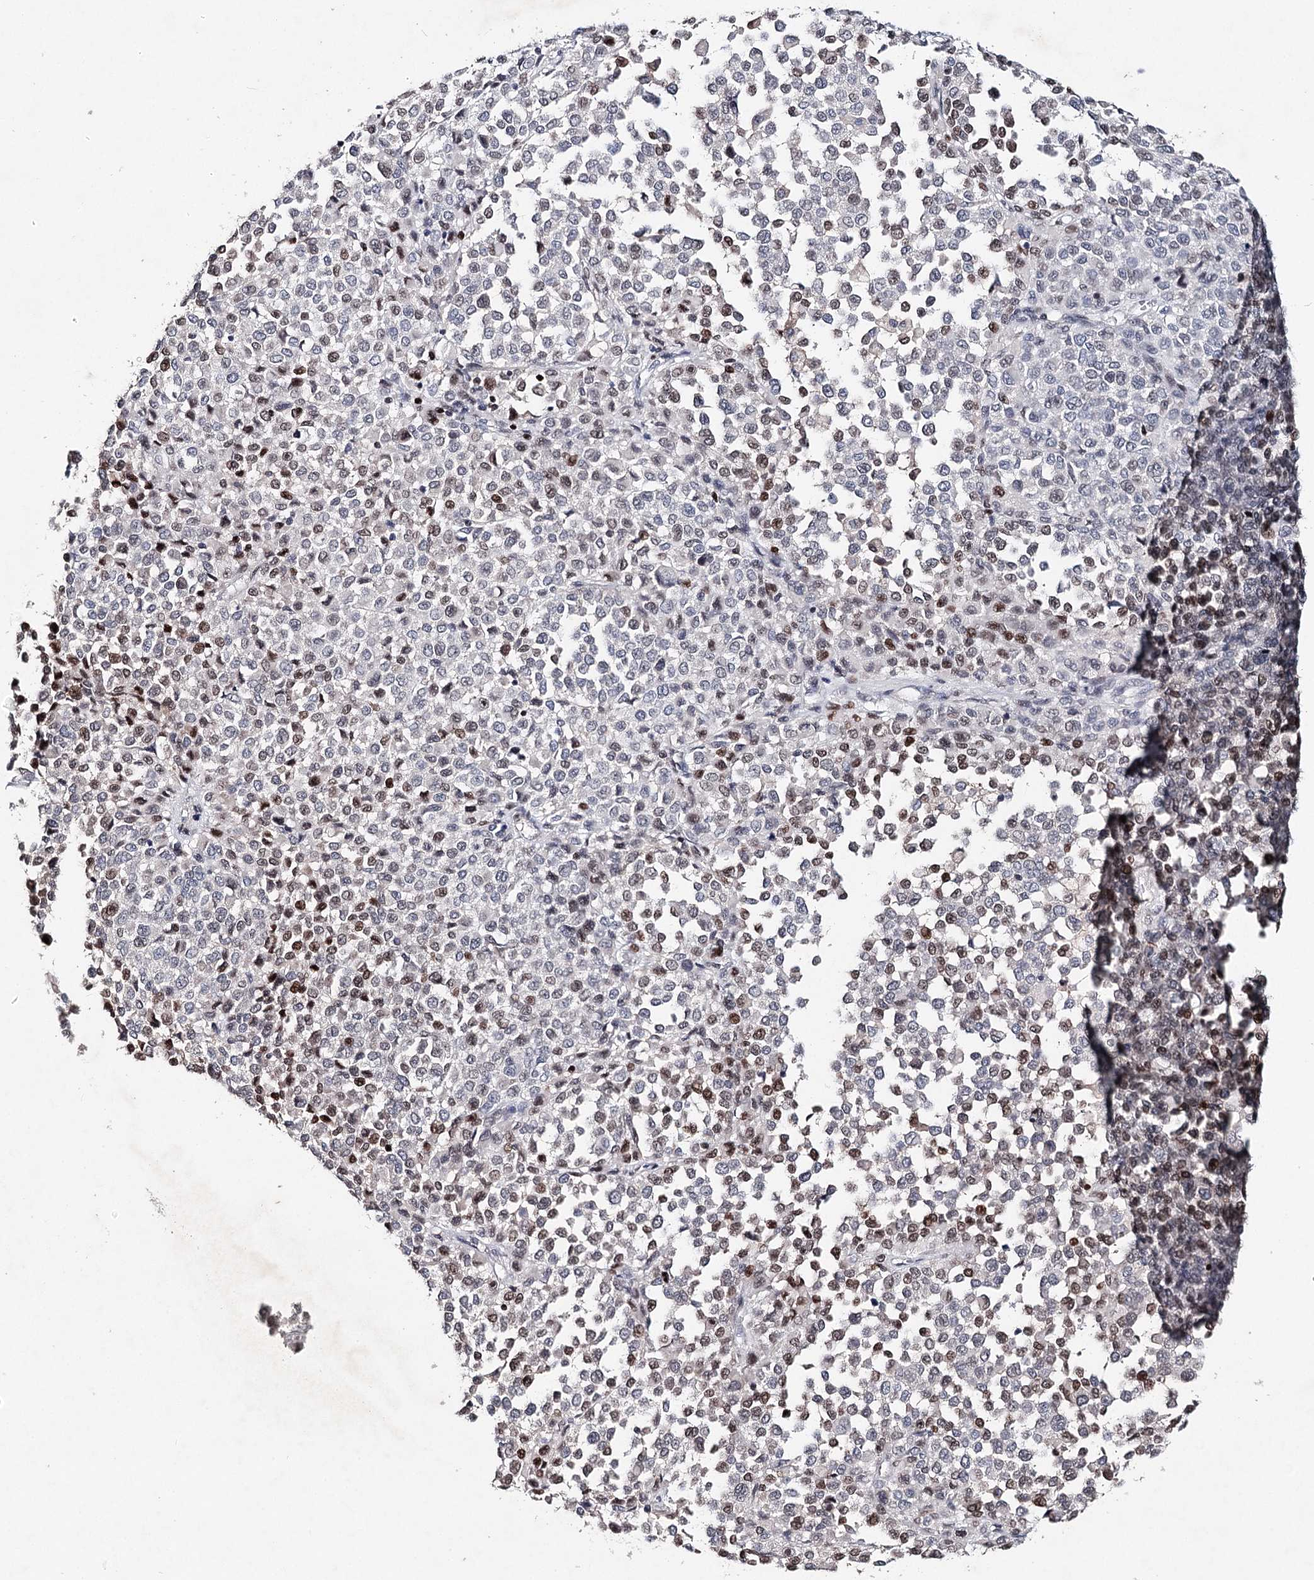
{"staining": {"intensity": "moderate", "quantity": "<25%", "location": "nuclear"}, "tissue": "melanoma", "cell_type": "Tumor cells", "image_type": "cancer", "snomed": [{"axis": "morphology", "description": "Malignant melanoma, Metastatic site"}, {"axis": "topography", "description": "Pancreas"}], "caption": "Human malignant melanoma (metastatic site) stained for a protein (brown) shows moderate nuclear positive staining in approximately <25% of tumor cells.", "gene": "FRMD4A", "patient": {"sex": "female", "age": 30}}